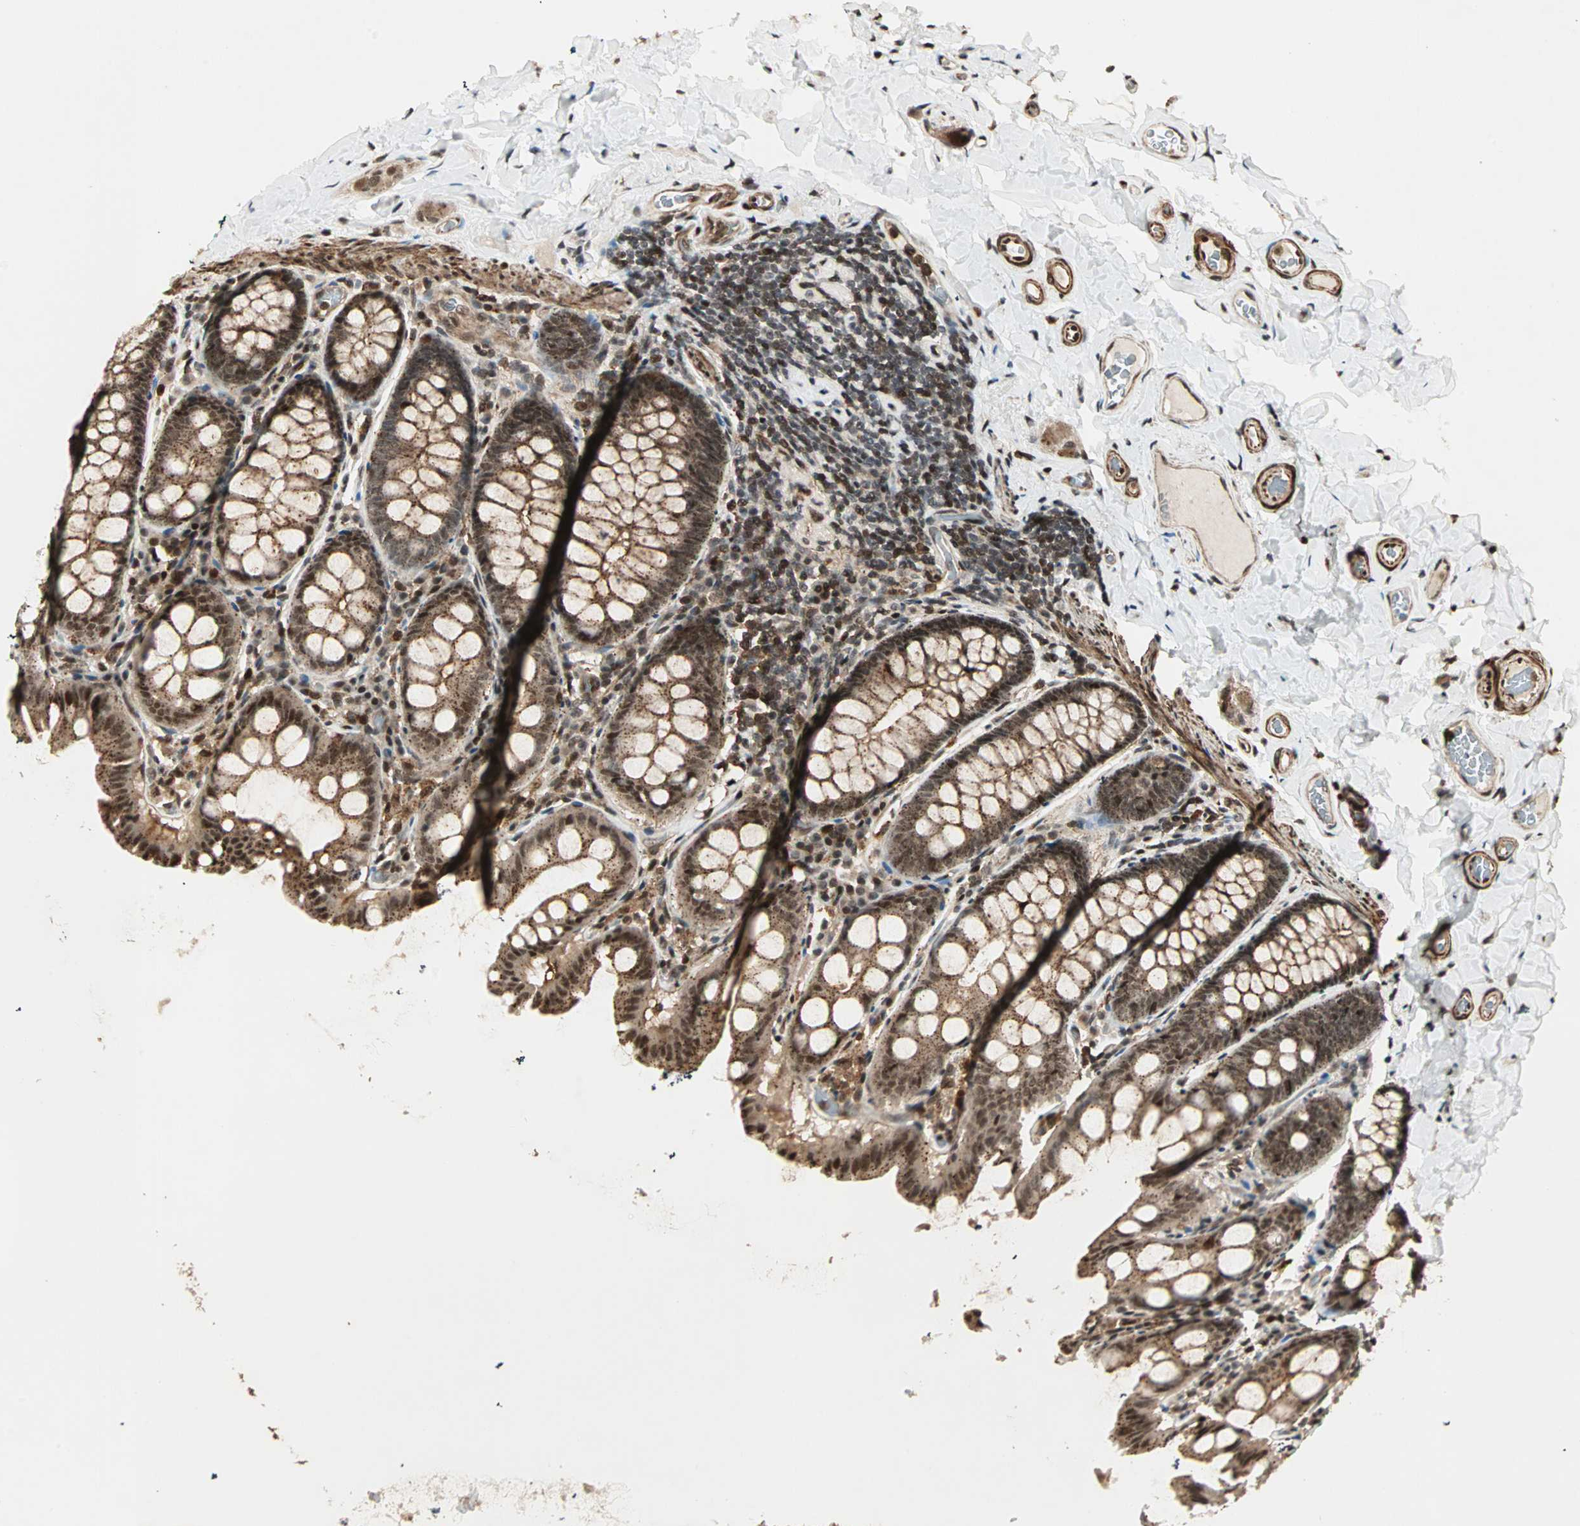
{"staining": {"intensity": "strong", "quantity": ">75%", "location": "cytoplasmic/membranous,nuclear"}, "tissue": "colon", "cell_type": "Endothelial cells", "image_type": "normal", "snomed": [{"axis": "morphology", "description": "Normal tissue, NOS"}, {"axis": "topography", "description": "Colon"}], "caption": "Colon stained with a protein marker demonstrates strong staining in endothelial cells.", "gene": "ZBED9", "patient": {"sex": "female", "age": 61}}